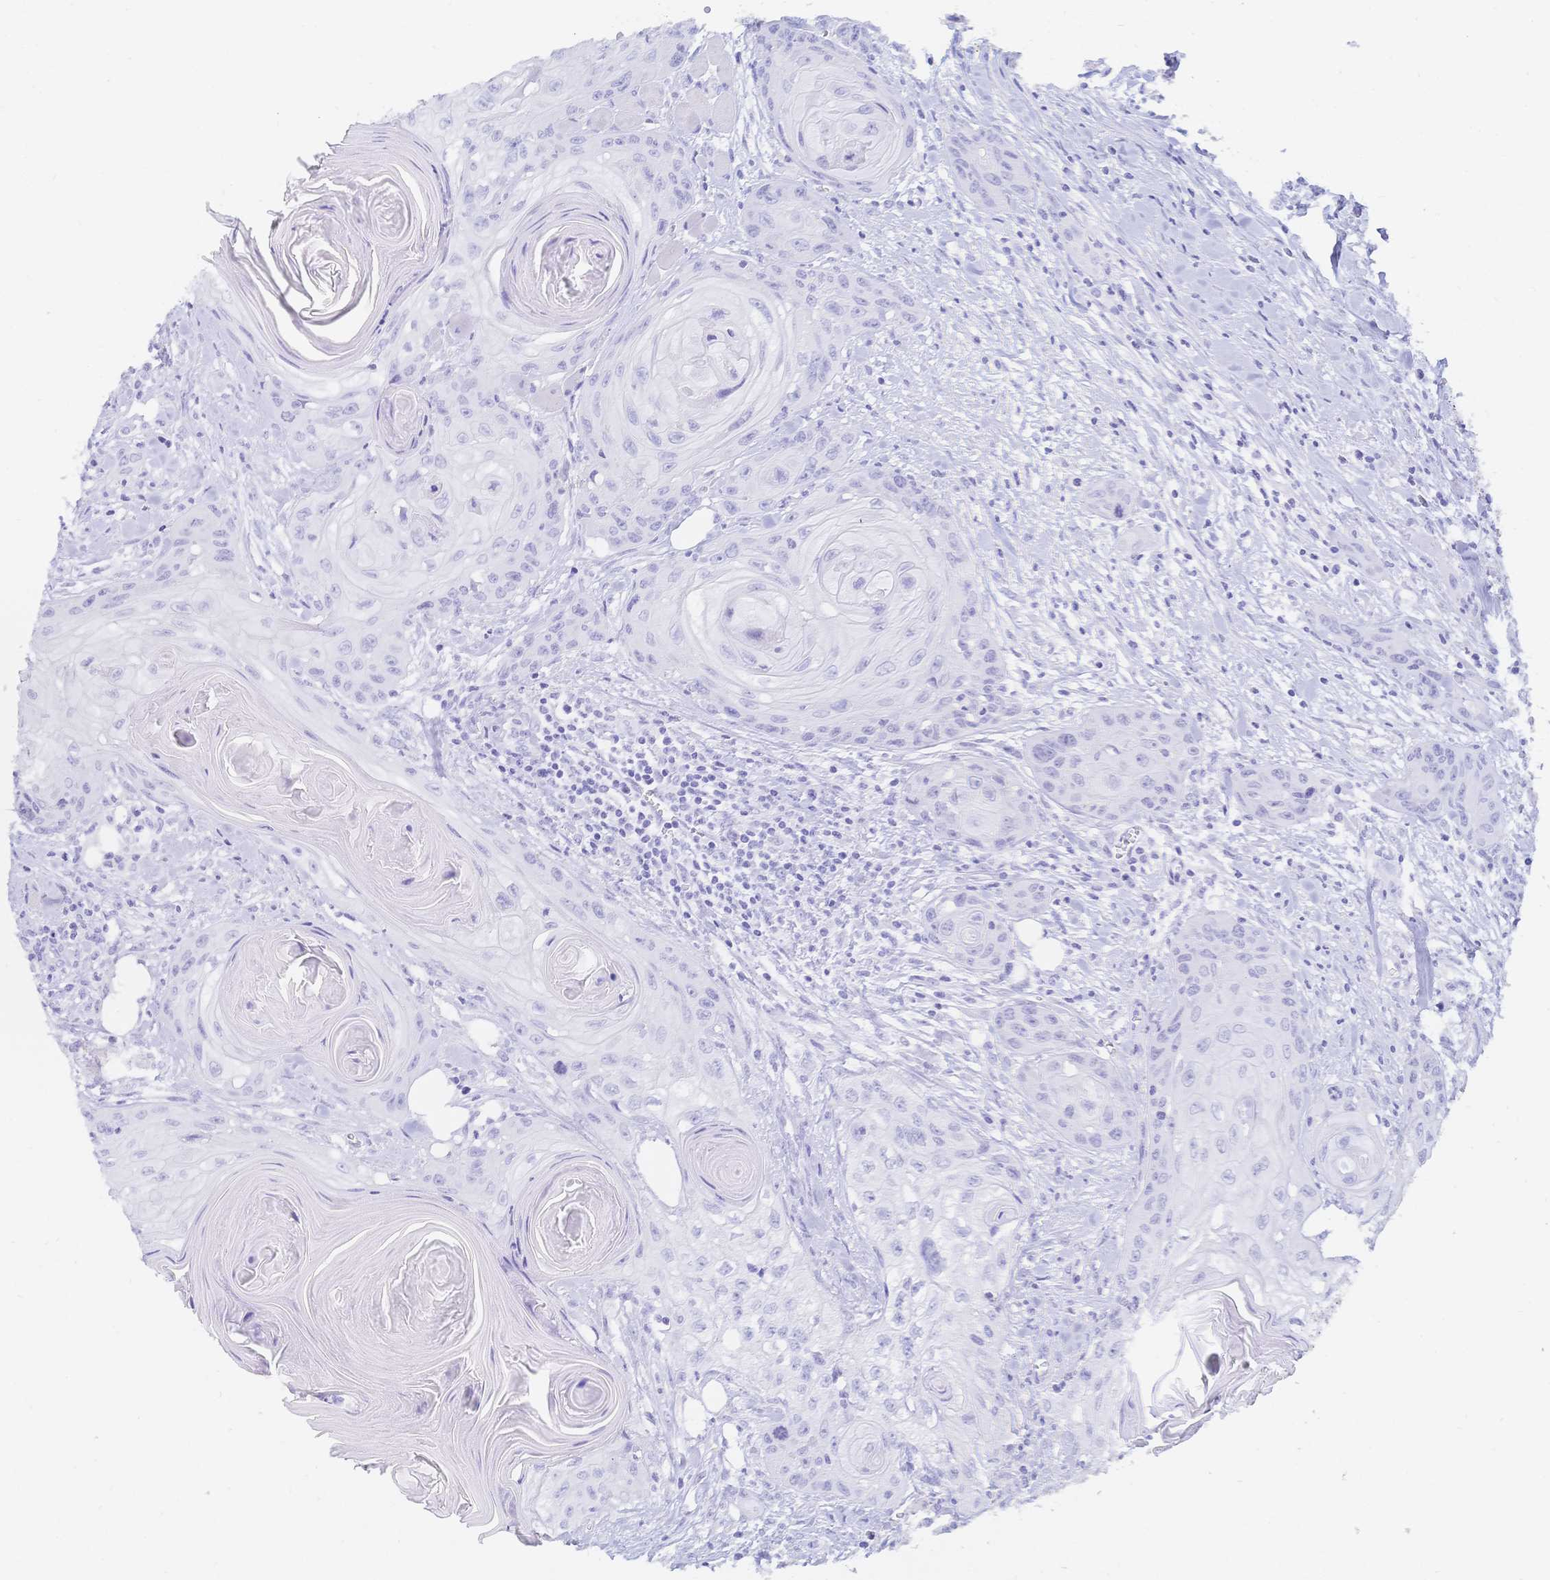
{"staining": {"intensity": "negative", "quantity": "none", "location": "none"}, "tissue": "head and neck cancer", "cell_type": "Tumor cells", "image_type": "cancer", "snomed": [{"axis": "morphology", "description": "Squamous cell carcinoma, NOS"}, {"axis": "topography", "description": "Oral tissue"}, {"axis": "topography", "description": "Head-Neck"}], "caption": "Human head and neck cancer (squamous cell carcinoma) stained for a protein using immunohistochemistry displays no positivity in tumor cells.", "gene": "MEP1B", "patient": {"sex": "male", "age": 58}}